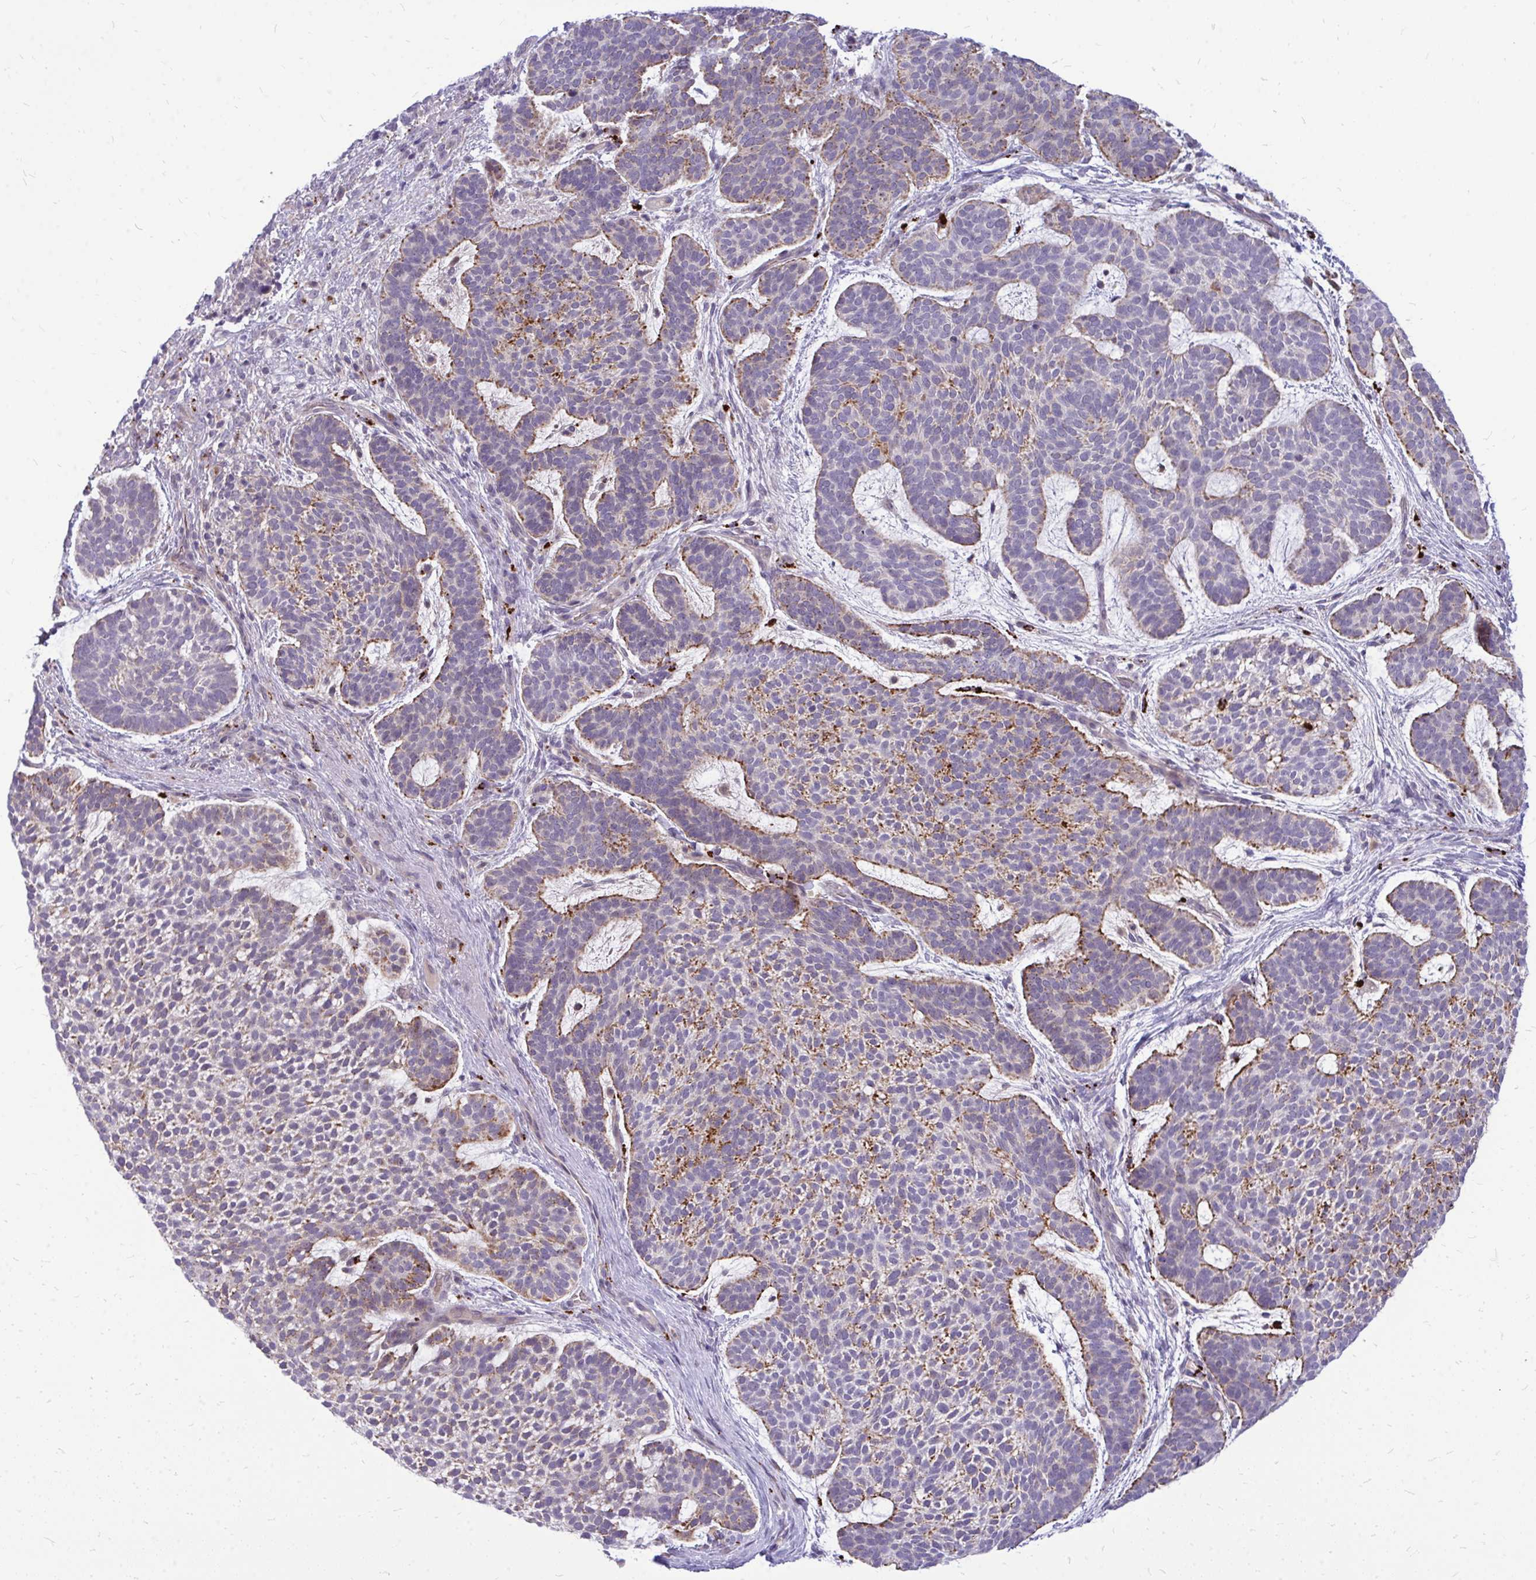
{"staining": {"intensity": "moderate", "quantity": "<25%", "location": "cytoplasmic/membranous"}, "tissue": "skin cancer", "cell_type": "Tumor cells", "image_type": "cancer", "snomed": [{"axis": "morphology", "description": "Basal cell carcinoma"}, {"axis": "topography", "description": "Skin"}, {"axis": "topography", "description": "Skin of face"}], "caption": "Immunohistochemistry image of neoplastic tissue: human skin basal cell carcinoma stained using immunohistochemistry (IHC) displays low levels of moderate protein expression localized specifically in the cytoplasmic/membranous of tumor cells, appearing as a cytoplasmic/membranous brown color.", "gene": "ZSCAN25", "patient": {"sex": "male", "age": 73}}